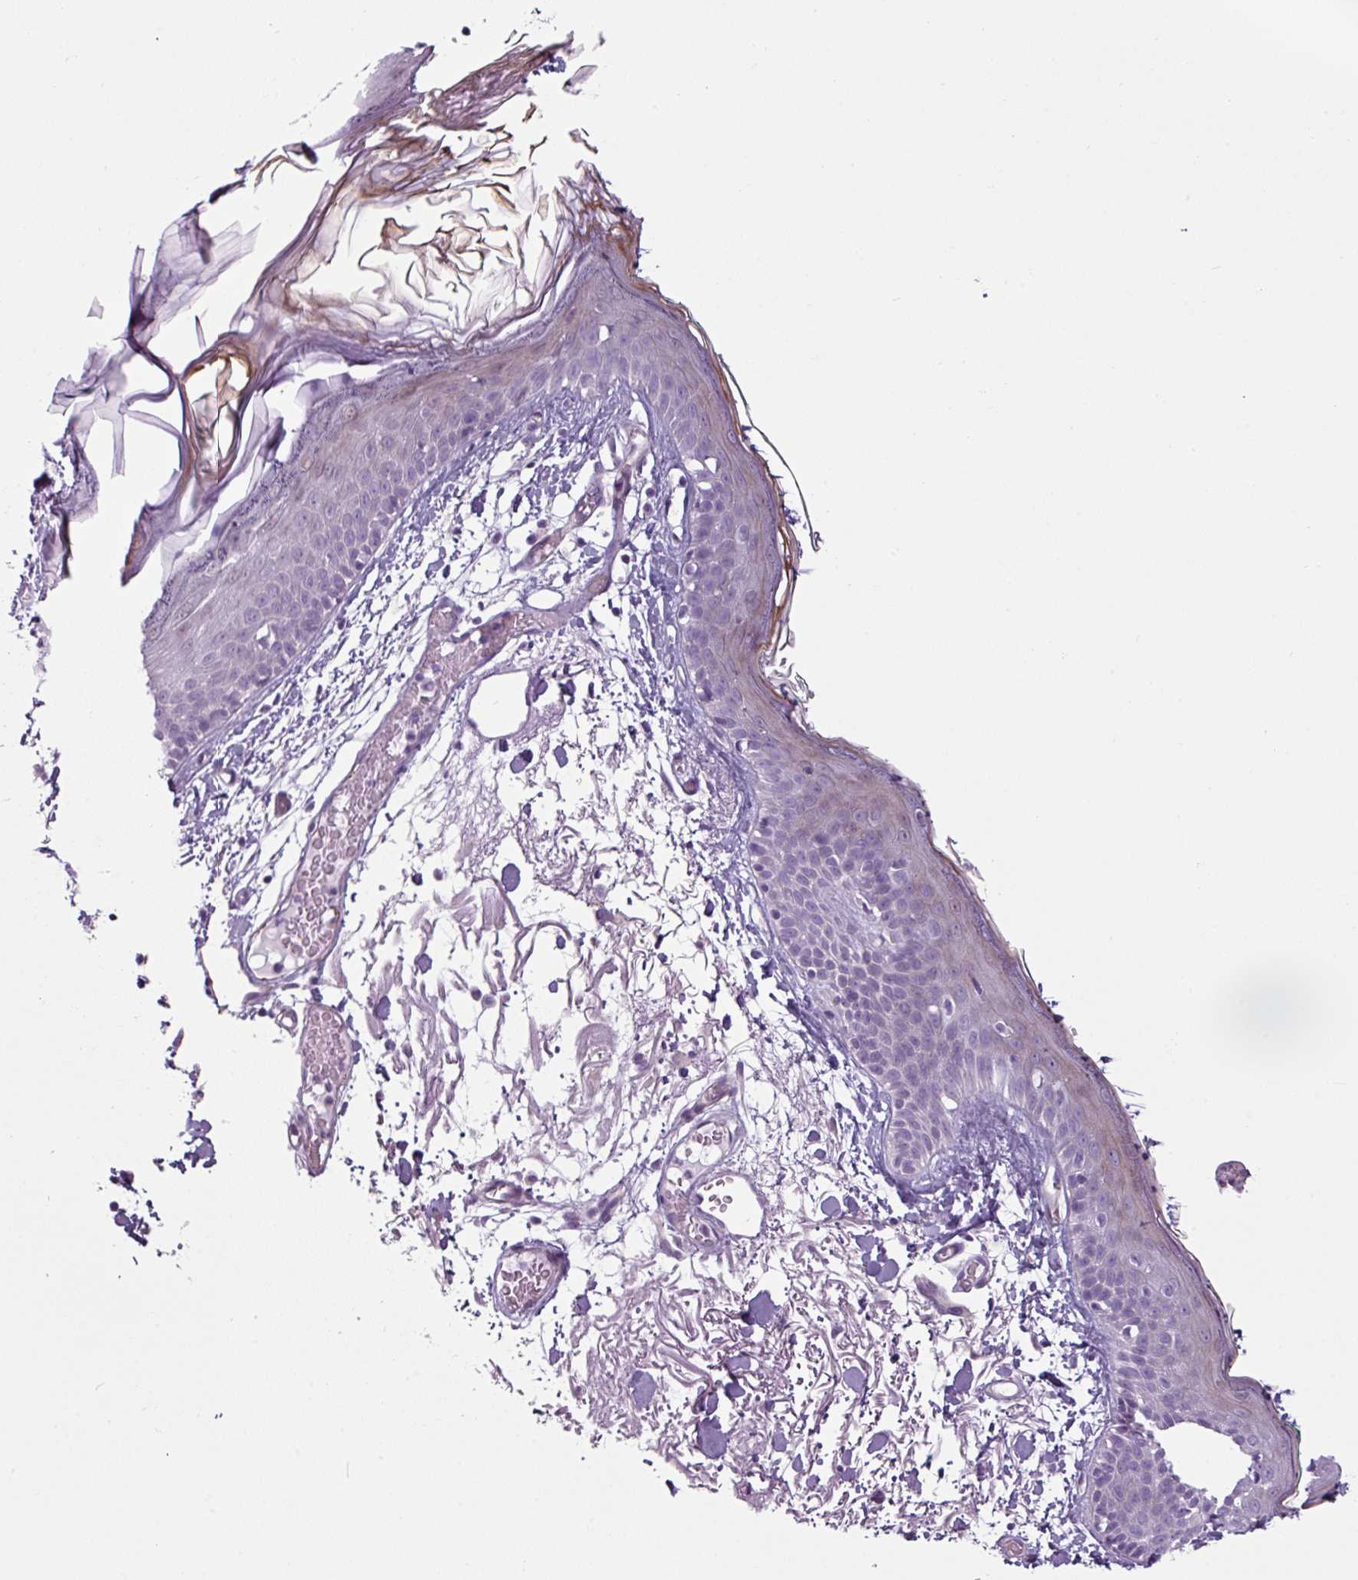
{"staining": {"intensity": "negative", "quantity": "none", "location": "none"}, "tissue": "skin", "cell_type": "Fibroblasts", "image_type": "normal", "snomed": [{"axis": "morphology", "description": "Normal tissue, NOS"}, {"axis": "topography", "description": "Skin"}], "caption": "Immunohistochemical staining of normal skin displays no significant staining in fibroblasts. (Brightfield microscopy of DAB (3,3'-diaminobenzidine) immunohistochemistry at high magnification).", "gene": "ATP10A", "patient": {"sex": "male", "age": 79}}